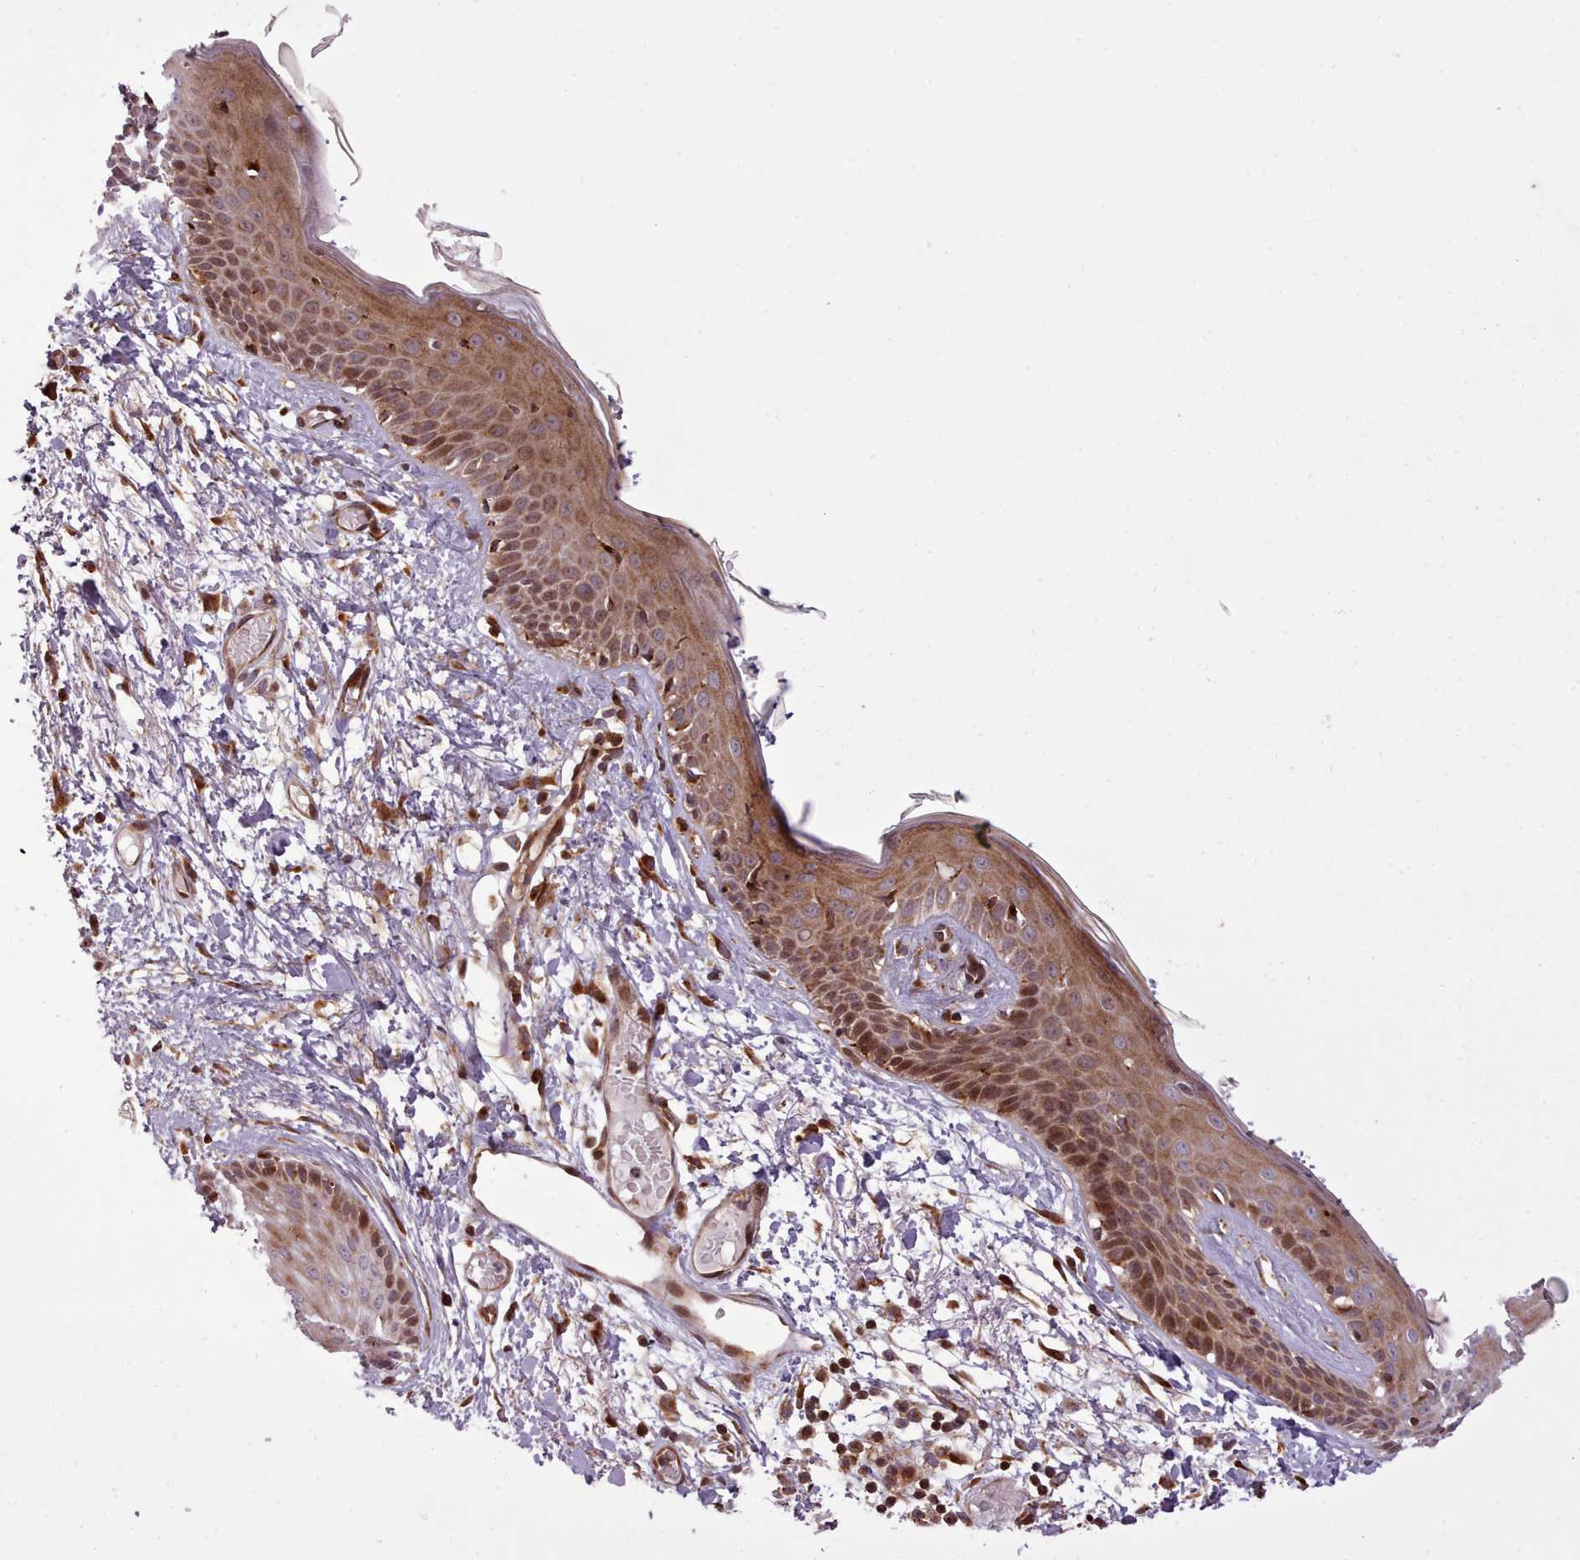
{"staining": {"intensity": "strong", "quantity": ">75%", "location": "cytoplasmic/membranous,nuclear"}, "tissue": "skin", "cell_type": "Fibroblasts", "image_type": "normal", "snomed": [{"axis": "morphology", "description": "Normal tissue, NOS"}, {"axis": "topography", "description": "Skin"}], "caption": "Skin stained for a protein (brown) displays strong cytoplasmic/membranous,nuclear positive expression in approximately >75% of fibroblasts.", "gene": "NLRP7", "patient": {"sex": "male", "age": 79}}